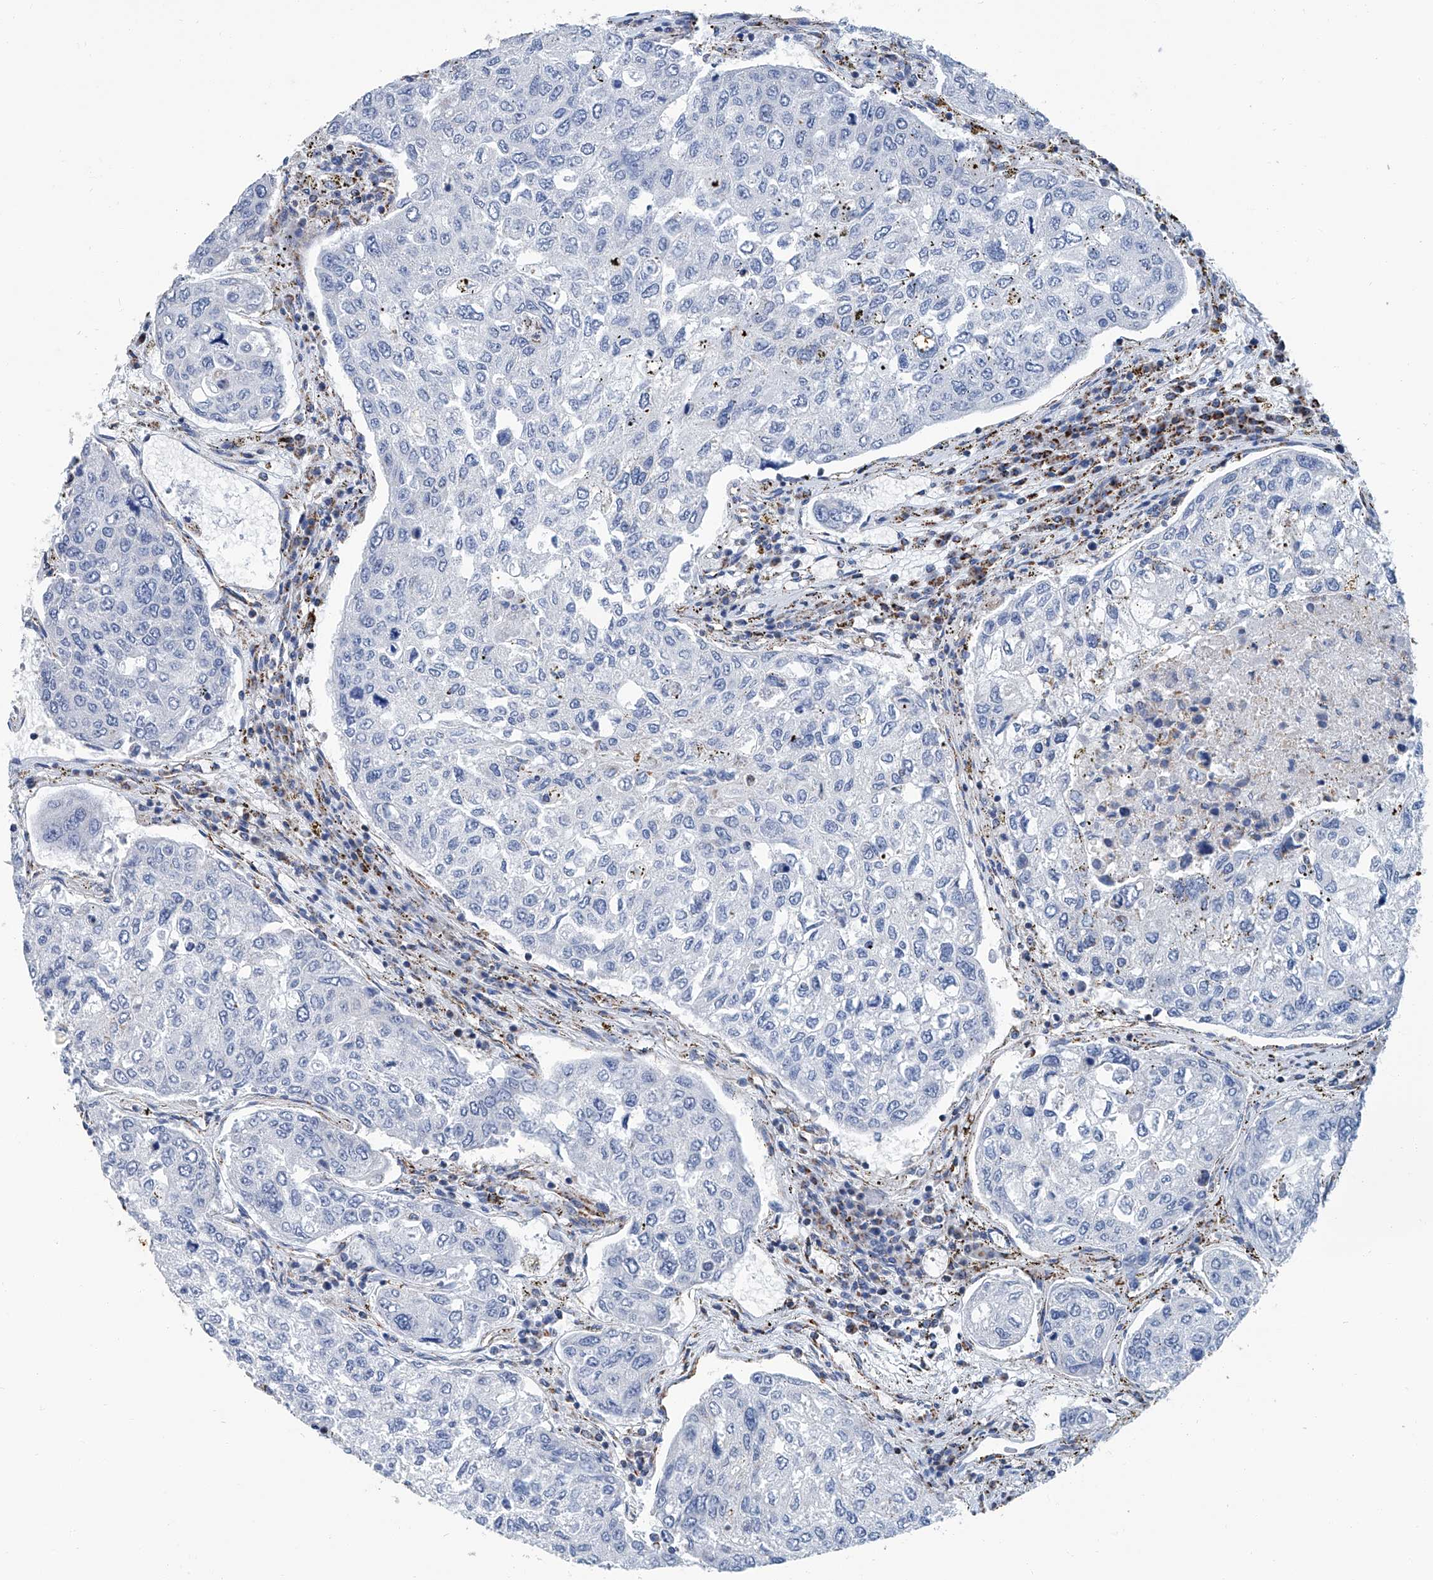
{"staining": {"intensity": "negative", "quantity": "none", "location": "none"}, "tissue": "urothelial cancer", "cell_type": "Tumor cells", "image_type": "cancer", "snomed": [{"axis": "morphology", "description": "Urothelial carcinoma, High grade"}, {"axis": "topography", "description": "Lymph node"}, {"axis": "topography", "description": "Urinary bladder"}], "caption": "This is an immunohistochemistry histopathology image of human high-grade urothelial carcinoma. There is no staining in tumor cells.", "gene": "MT-ND1", "patient": {"sex": "male", "age": 51}}